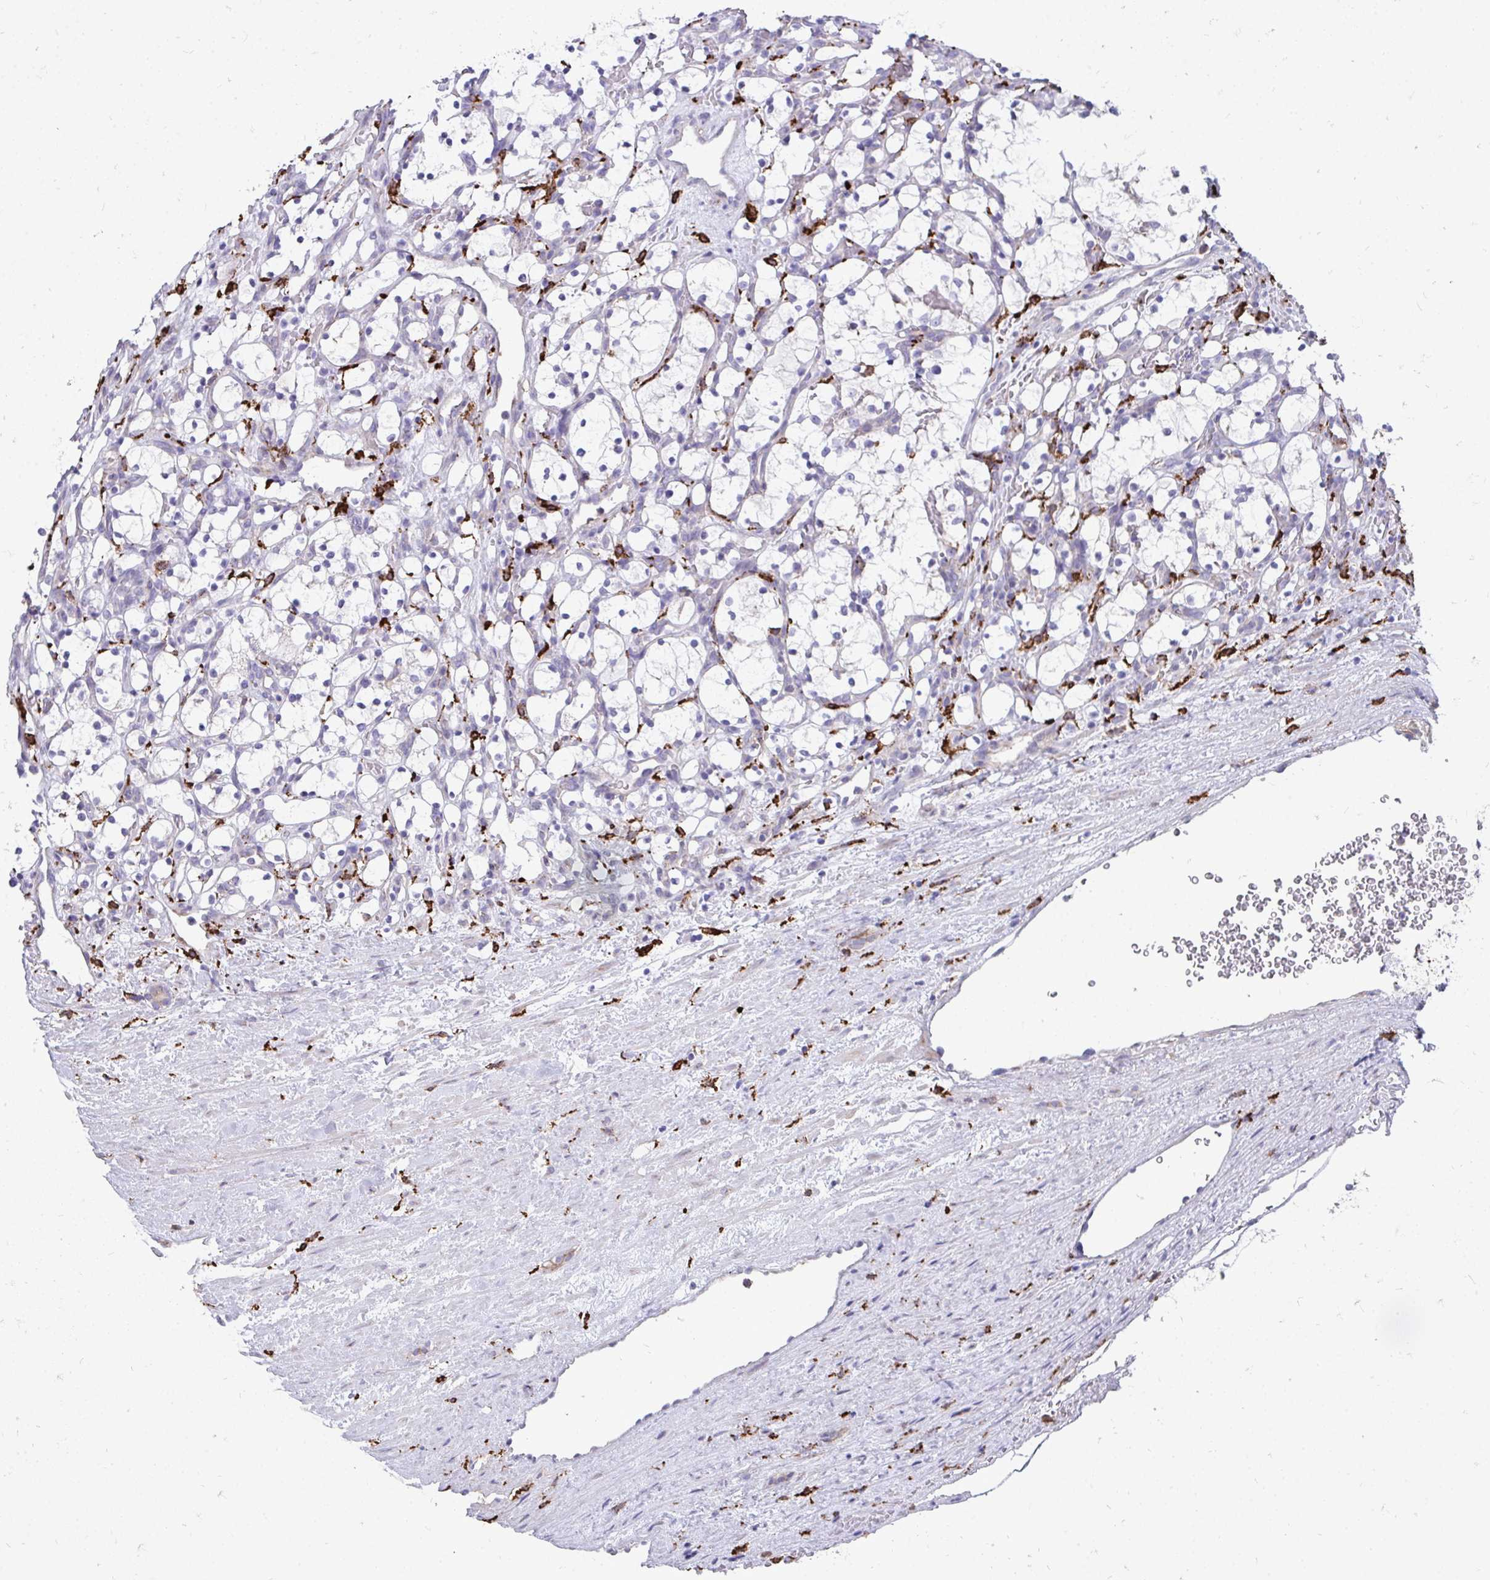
{"staining": {"intensity": "negative", "quantity": "none", "location": "none"}, "tissue": "renal cancer", "cell_type": "Tumor cells", "image_type": "cancer", "snomed": [{"axis": "morphology", "description": "Adenocarcinoma, NOS"}, {"axis": "topography", "description": "Kidney"}], "caption": "Immunohistochemistry histopathology image of human renal adenocarcinoma stained for a protein (brown), which reveals no expression in tumor cells.", "gene": "CD163", "patient": {"sex": "female", "age": 69}}